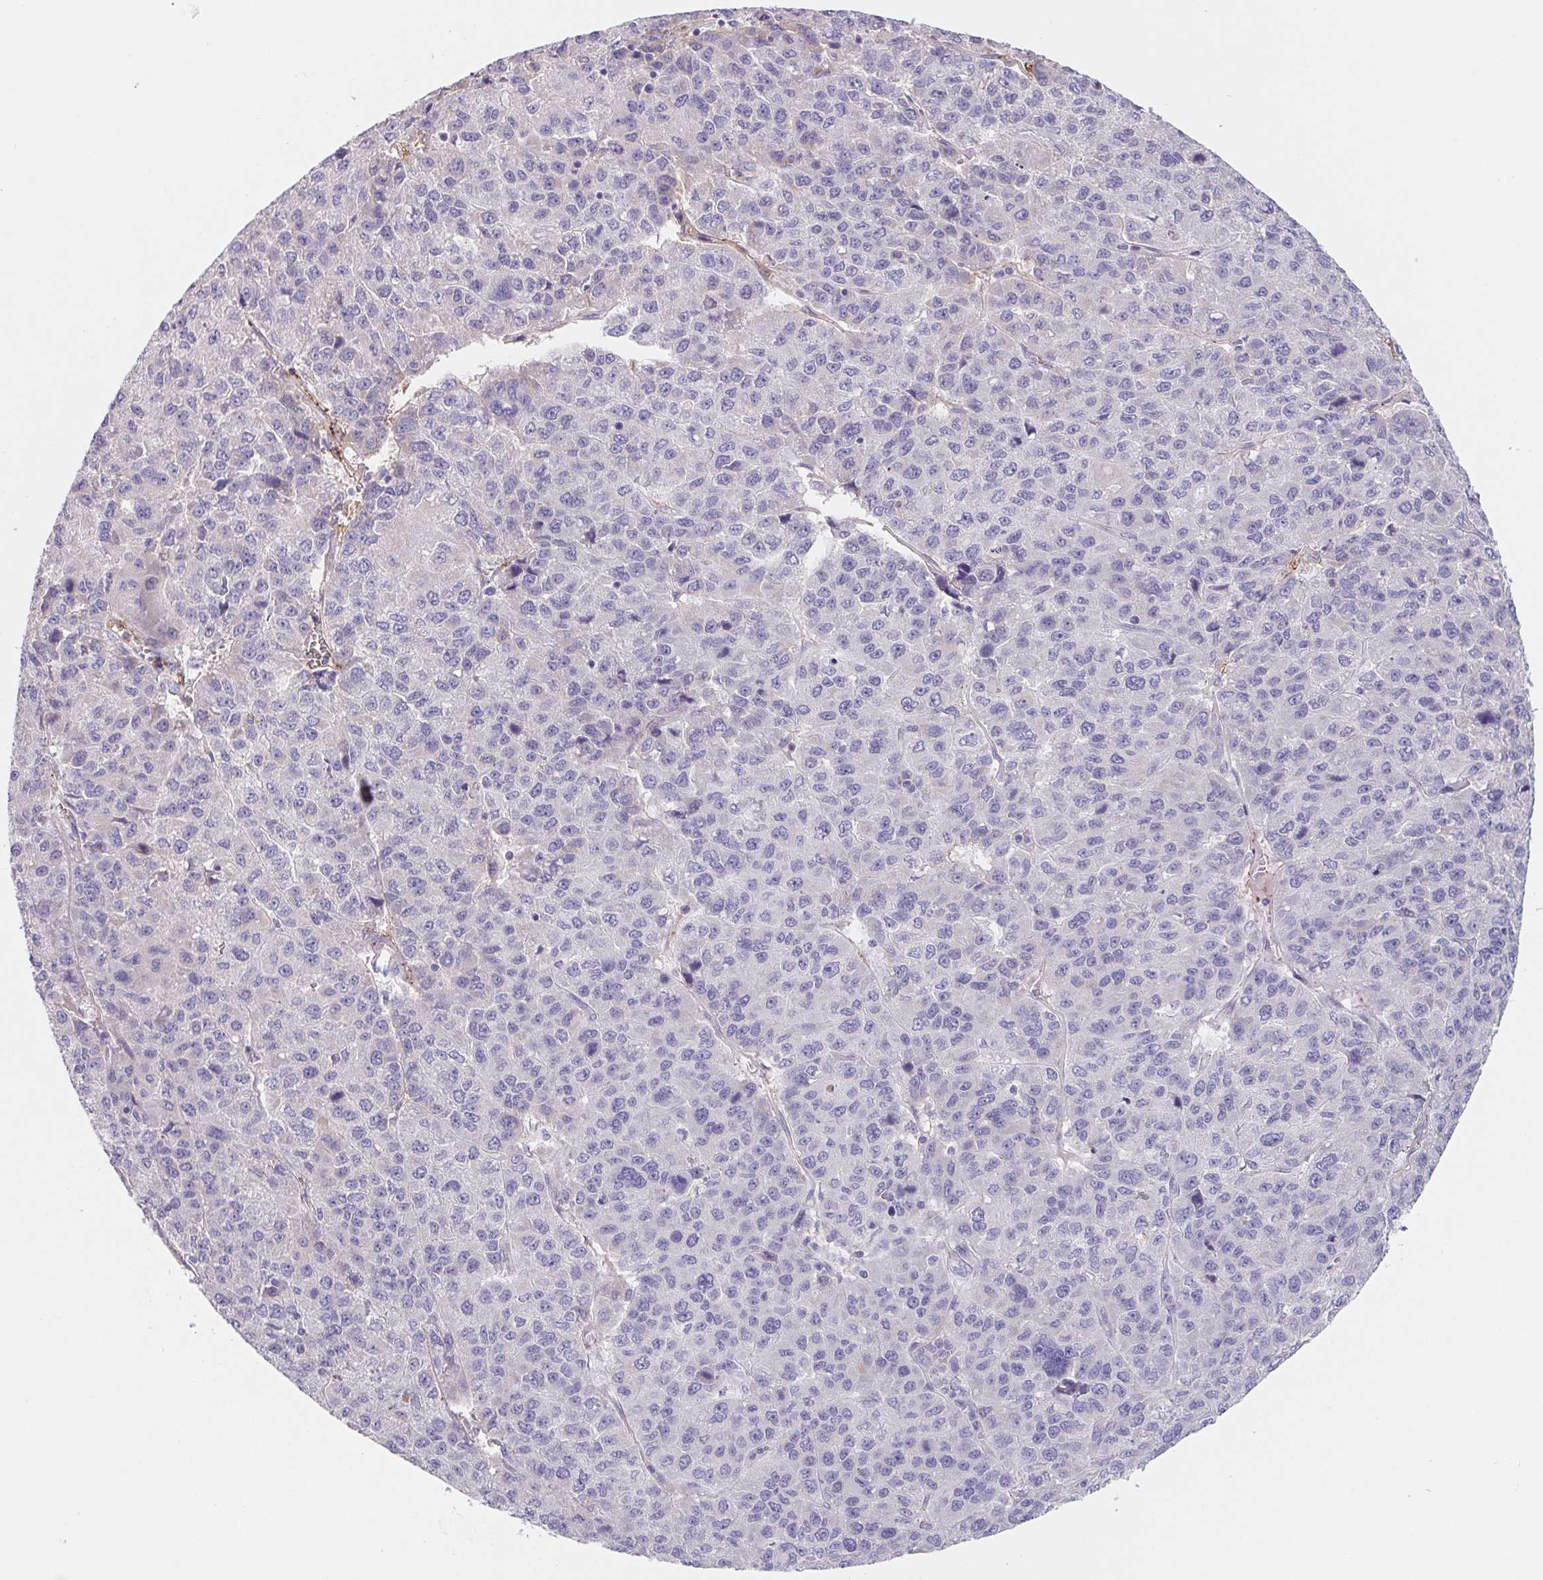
{"staining": {"intensity": "negative", "quantity": "none", "location": "none"}, "tissue": "liver cancer", "cell_type": "Tumor cells", "image_type": "cancer", "snomed": [{"axis": "morphology", "description": "Carcinoma, Hepatocellular, NOS"}, {"axis": "topography", "description": "Liver"}], "caption": "Immunohistochemical staining of liver cancer (hepatocellular carcinoma) exhibits no significant positivity in tumor cells. The staining was performed using DAB (3,3'-diaminobenzidine) to visualize the protein expression in brown, while the nuclei were stained in blue with hematoxylin (Magnification: 20x).", "gene": "LPA", "patient": {"sex": "male", "age": 69}}